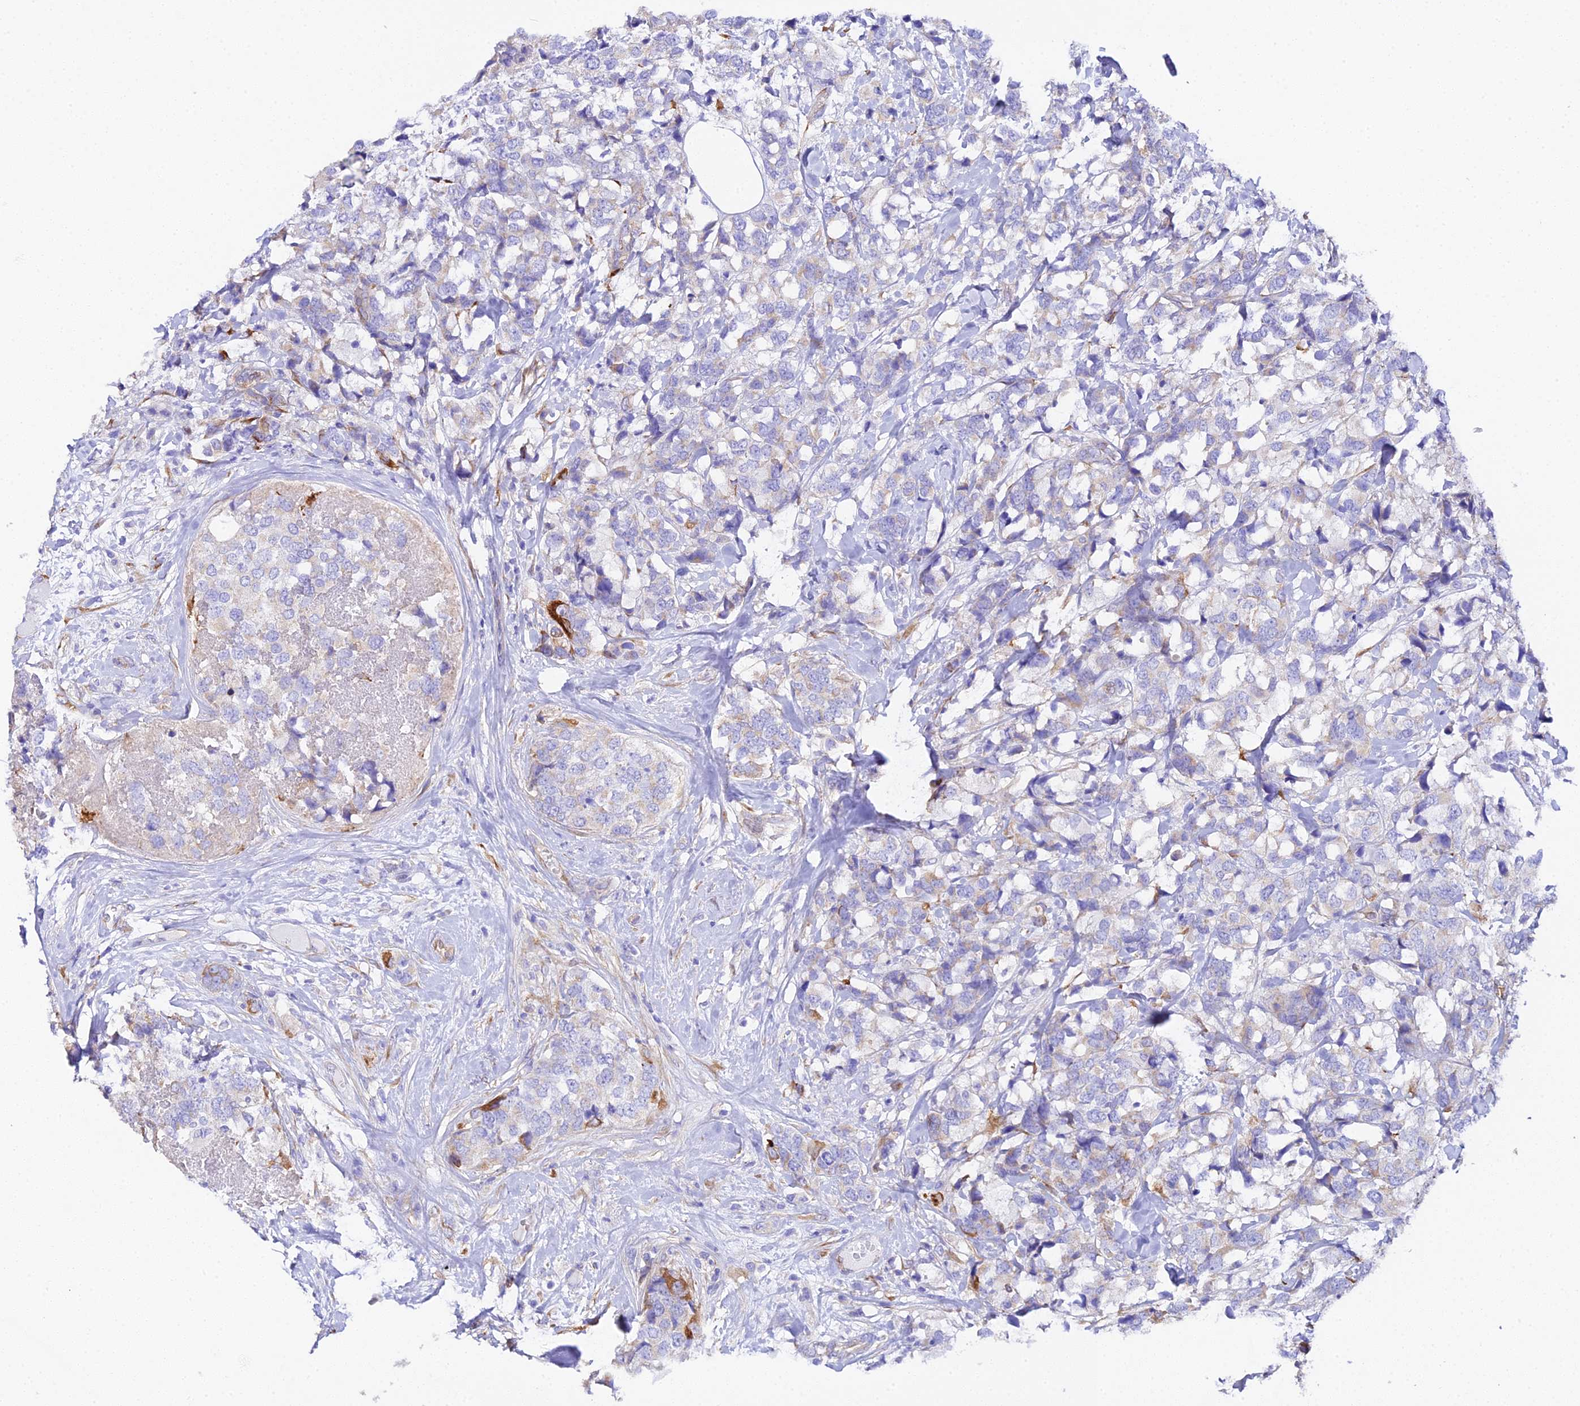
{"staining": {"intensity": "weak", "quantity": "<25%", "location": "cytoplasmic/membranous"}, "tissue": "breast cancer", "cell_type": "Tumor cells", "image_type": "cancer", "snomed": [{"axis": "morphology", "description": "Lobular carcinoma"}, {"axis": "topography", "description": "Breast"}], "caption": "A high-resolution histopathology image shows IHC staining of breast cancer (lobular carcinoma), which demonstrates no significant expression in tumor cells.", "gene": "CFAP45", "patient": {"sex": "female", "age": 59}}